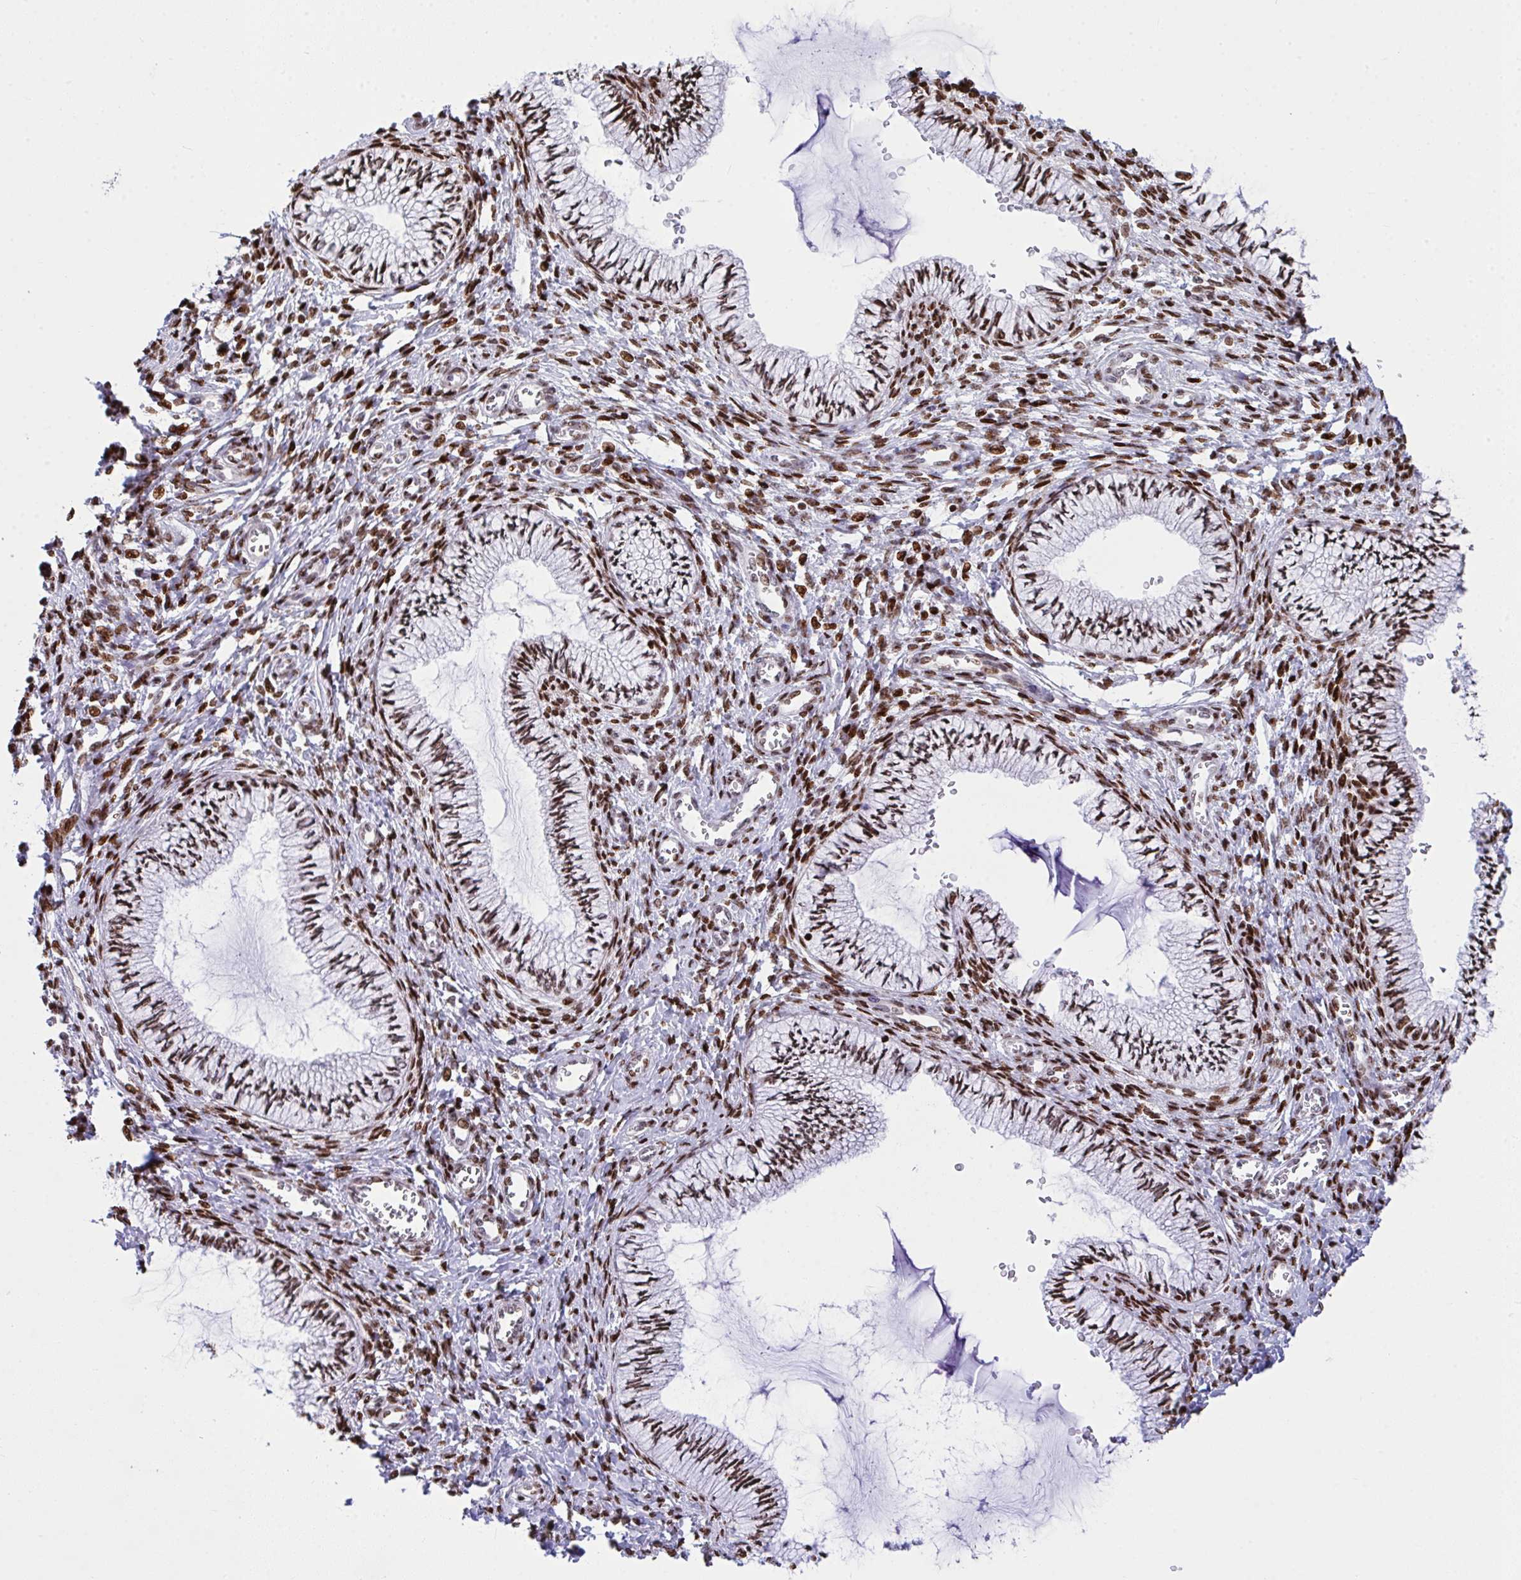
{"staining": {"intensity": "strong", "quantity": ">75%", "location": "nuclear"}, "tissue": "cervix", "cell_type": "Glandular cells", "image_type": "normal", "snomed": [{"axis": "morphology", "description": "Normal tissue, NOS"}, {"axis": "topography", "description": "Cervix"}], "caption": "Immunohistochemistry photomicrograph of benign cervix stained for a protein (brown), which exhibits high levels of strong nuclear positivity in about >75% of glandular cells.", "gene": "RAPGEF5", "patient": {"sex": "female", "age": 24}}